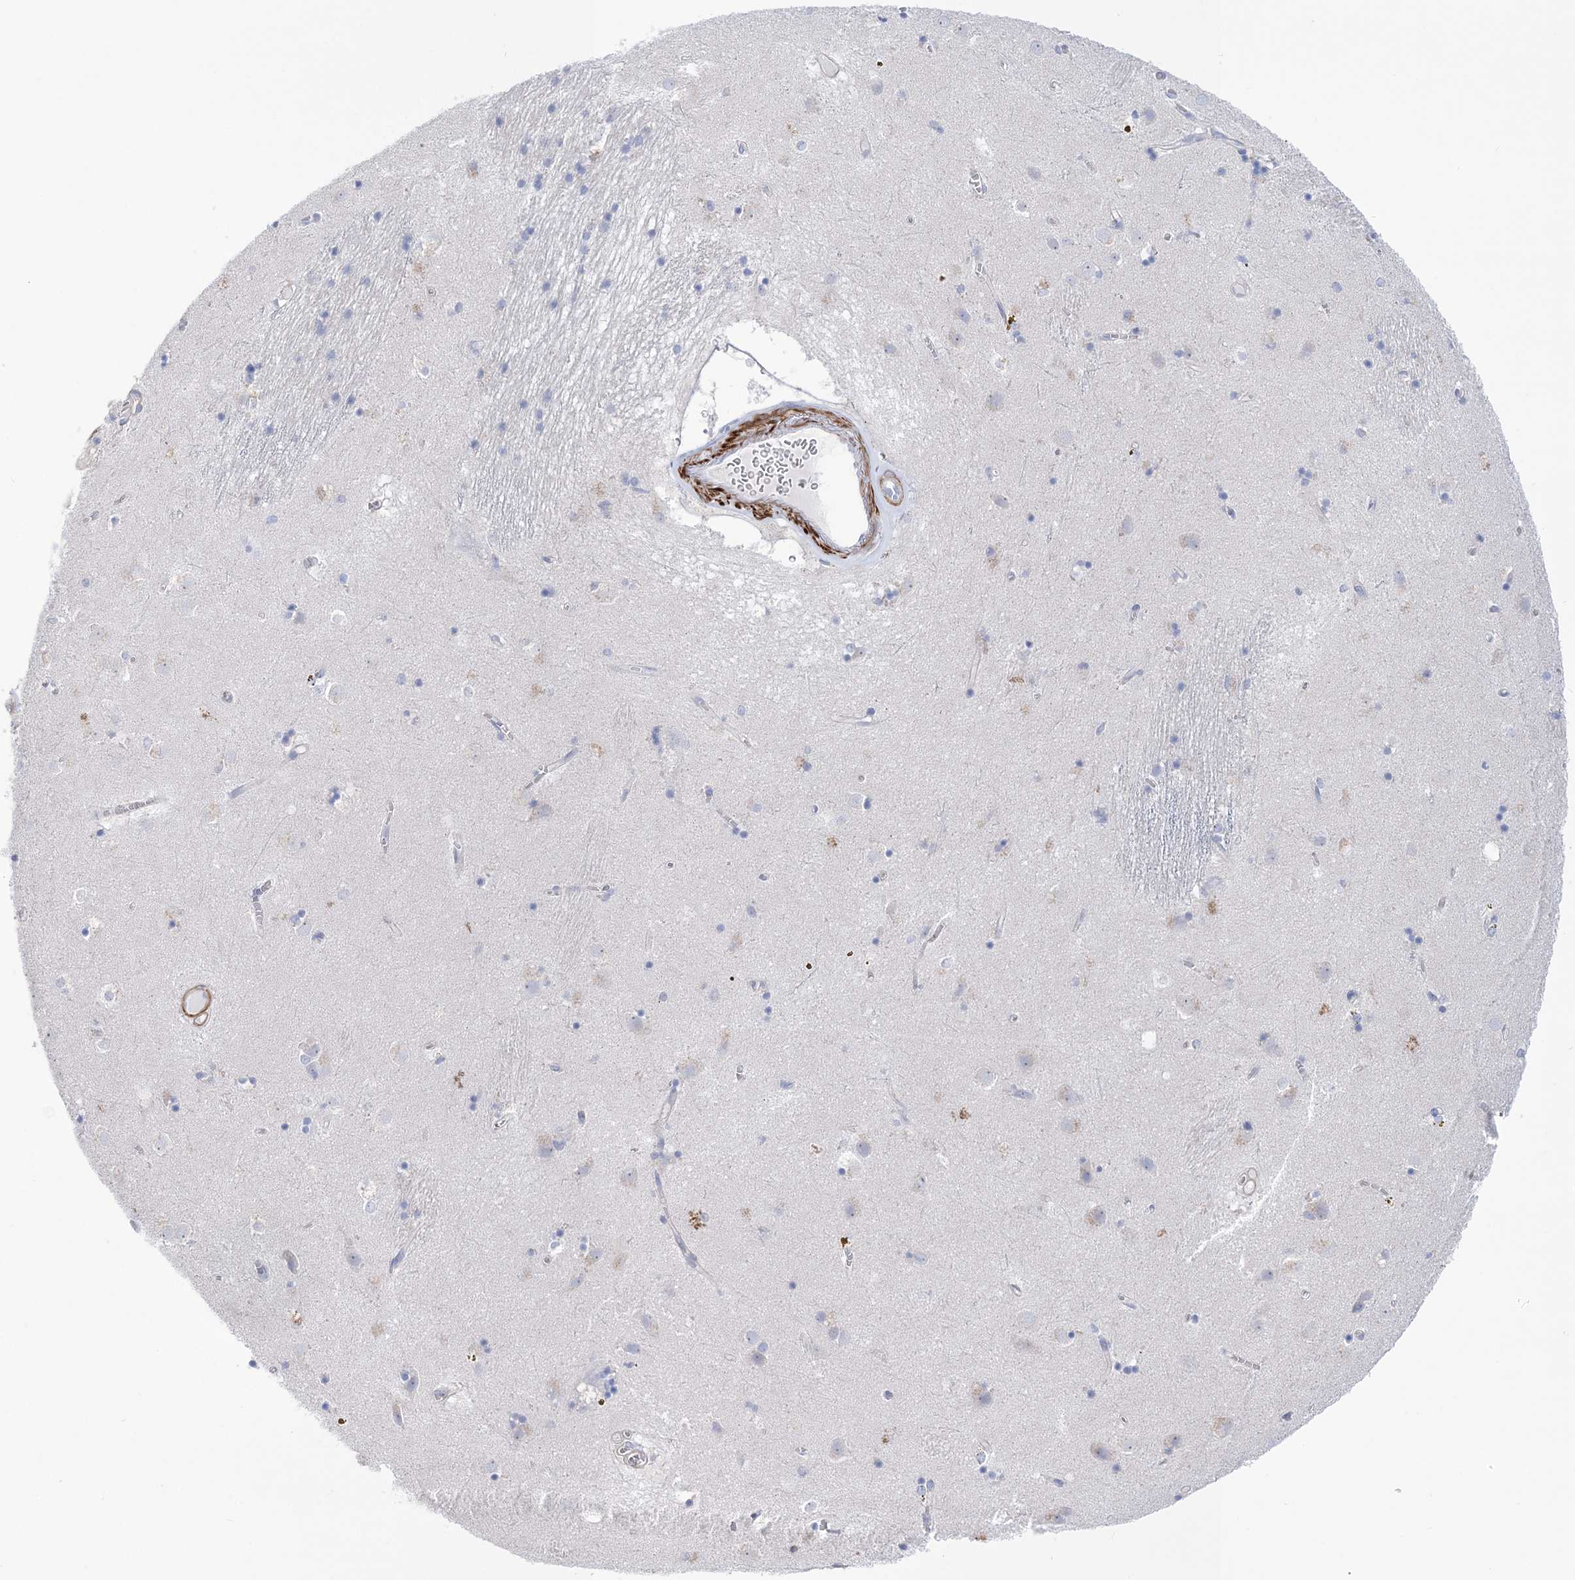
{"staining": {"intensity": "negative", "quantity": "none", "location": "none"}, "tissue": "caudate", "cell_type": "Glial cells", "image_type": "normal", "snomed": [{"axis": "morphology", "description": "Normal tissue, NOS"}, {"axis": "topography", "description": "Lateral ventricle wall"}], "caption": "DAB (3,3'-diaminobenzidine) immunohistochemical staining of normal human caudate reveals no significant staining in glial cells. Nuclei are stained in blue.", "gene": "WDR74", "patient": {"sex": "male", "age": 70}}